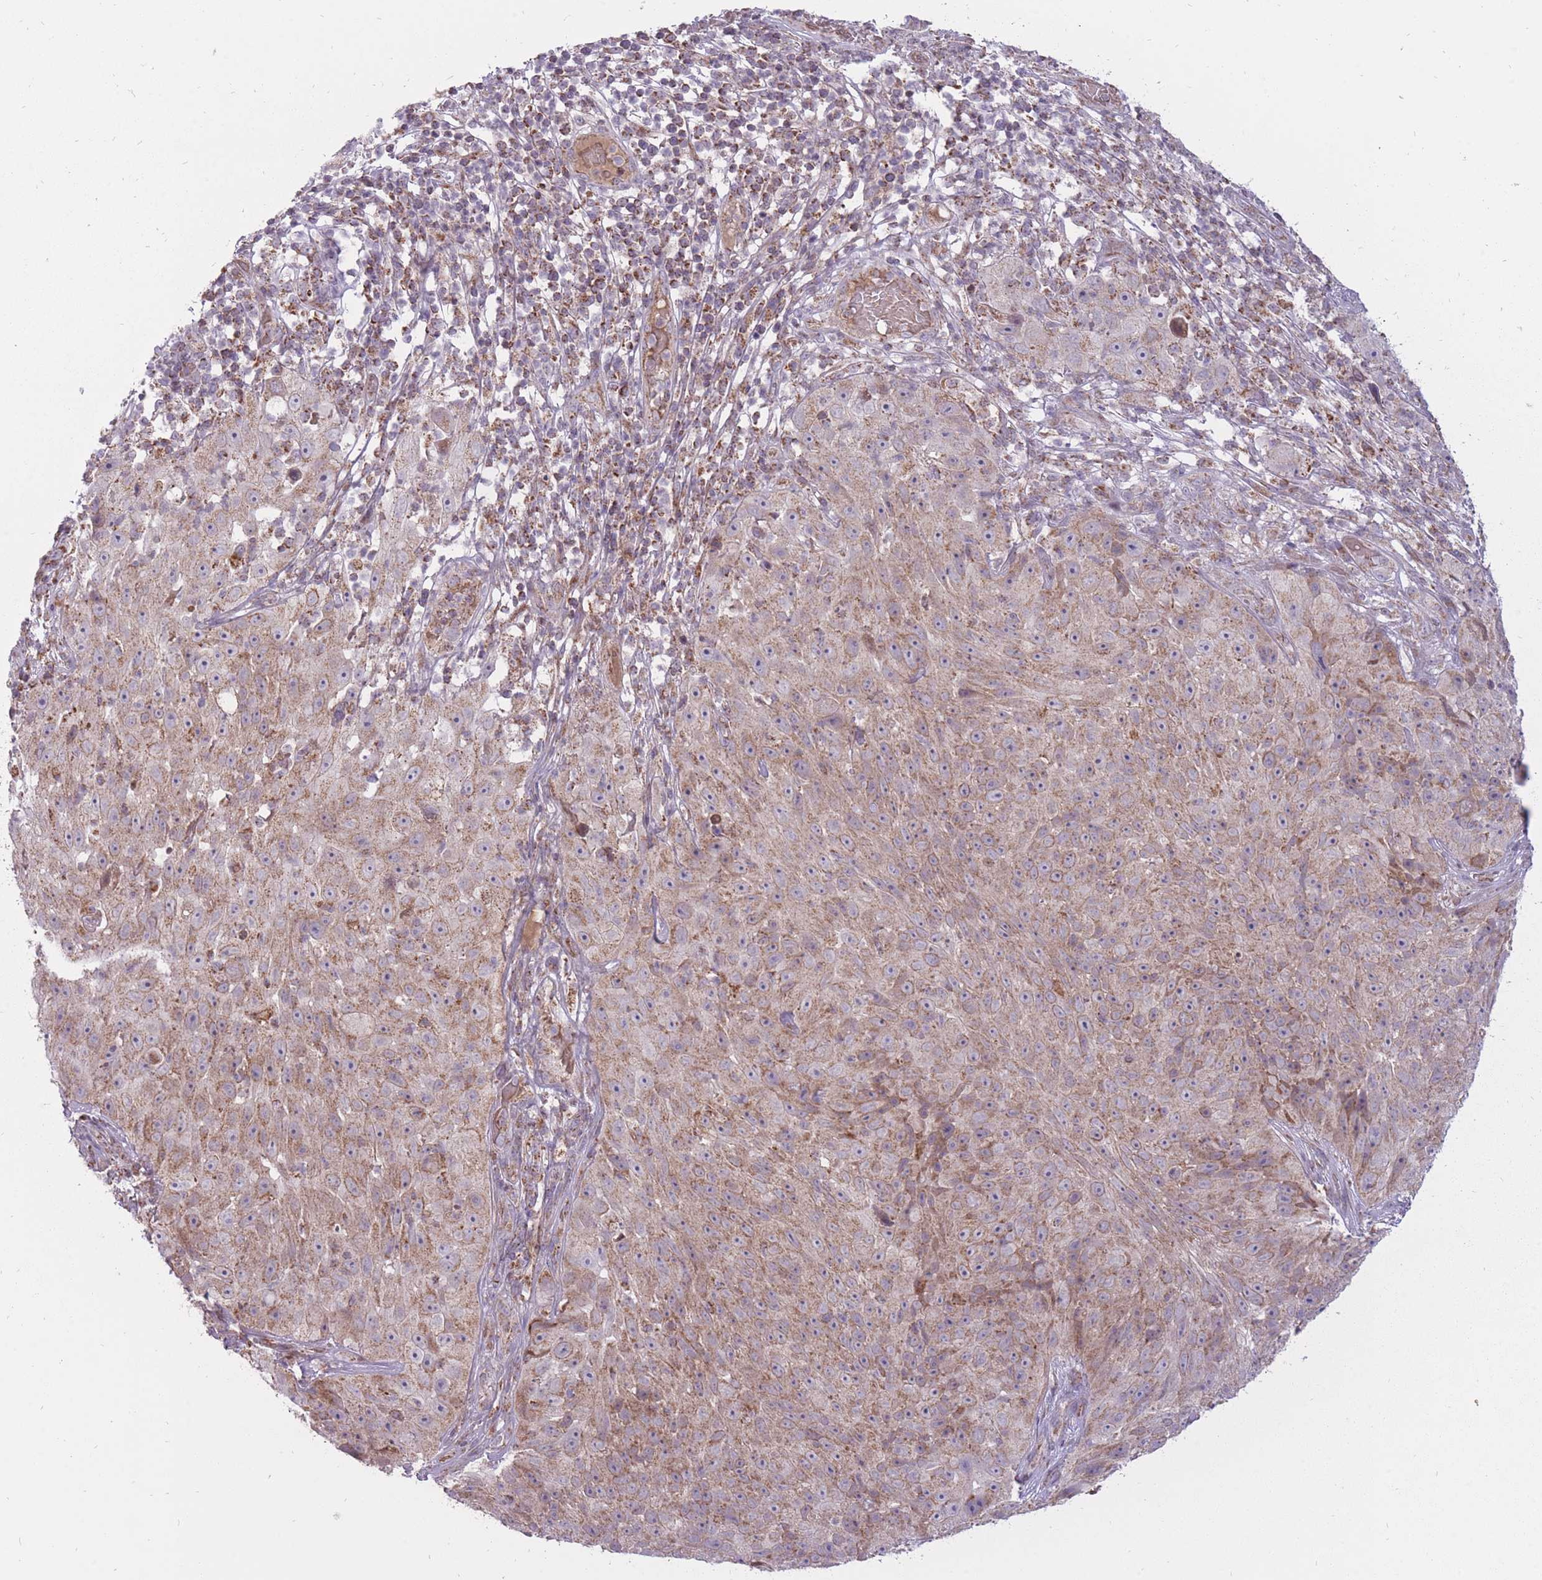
{"staining": {"intensity": "moderate", "quantity": "25%-75%", "location": "cytoplasmic/membranous"}, "tissue": "skin cancer", "cell_type": "Tumor cells", "image_type": "cancer", "snomed": [{"axis": "morphology", "description": "Squamous cell carcinoma, NOS"}, {"axis": "topography", "description": "Skin"}], "caption": "A medium amount of moderate cytoplasmic/membranous staining is appreciated in about 25%-75% of tumor cells in squamous cell carcinoma (skin) tissue.", "gene": "LIN7C", "patient": {"sex": "female", "age": 87}}